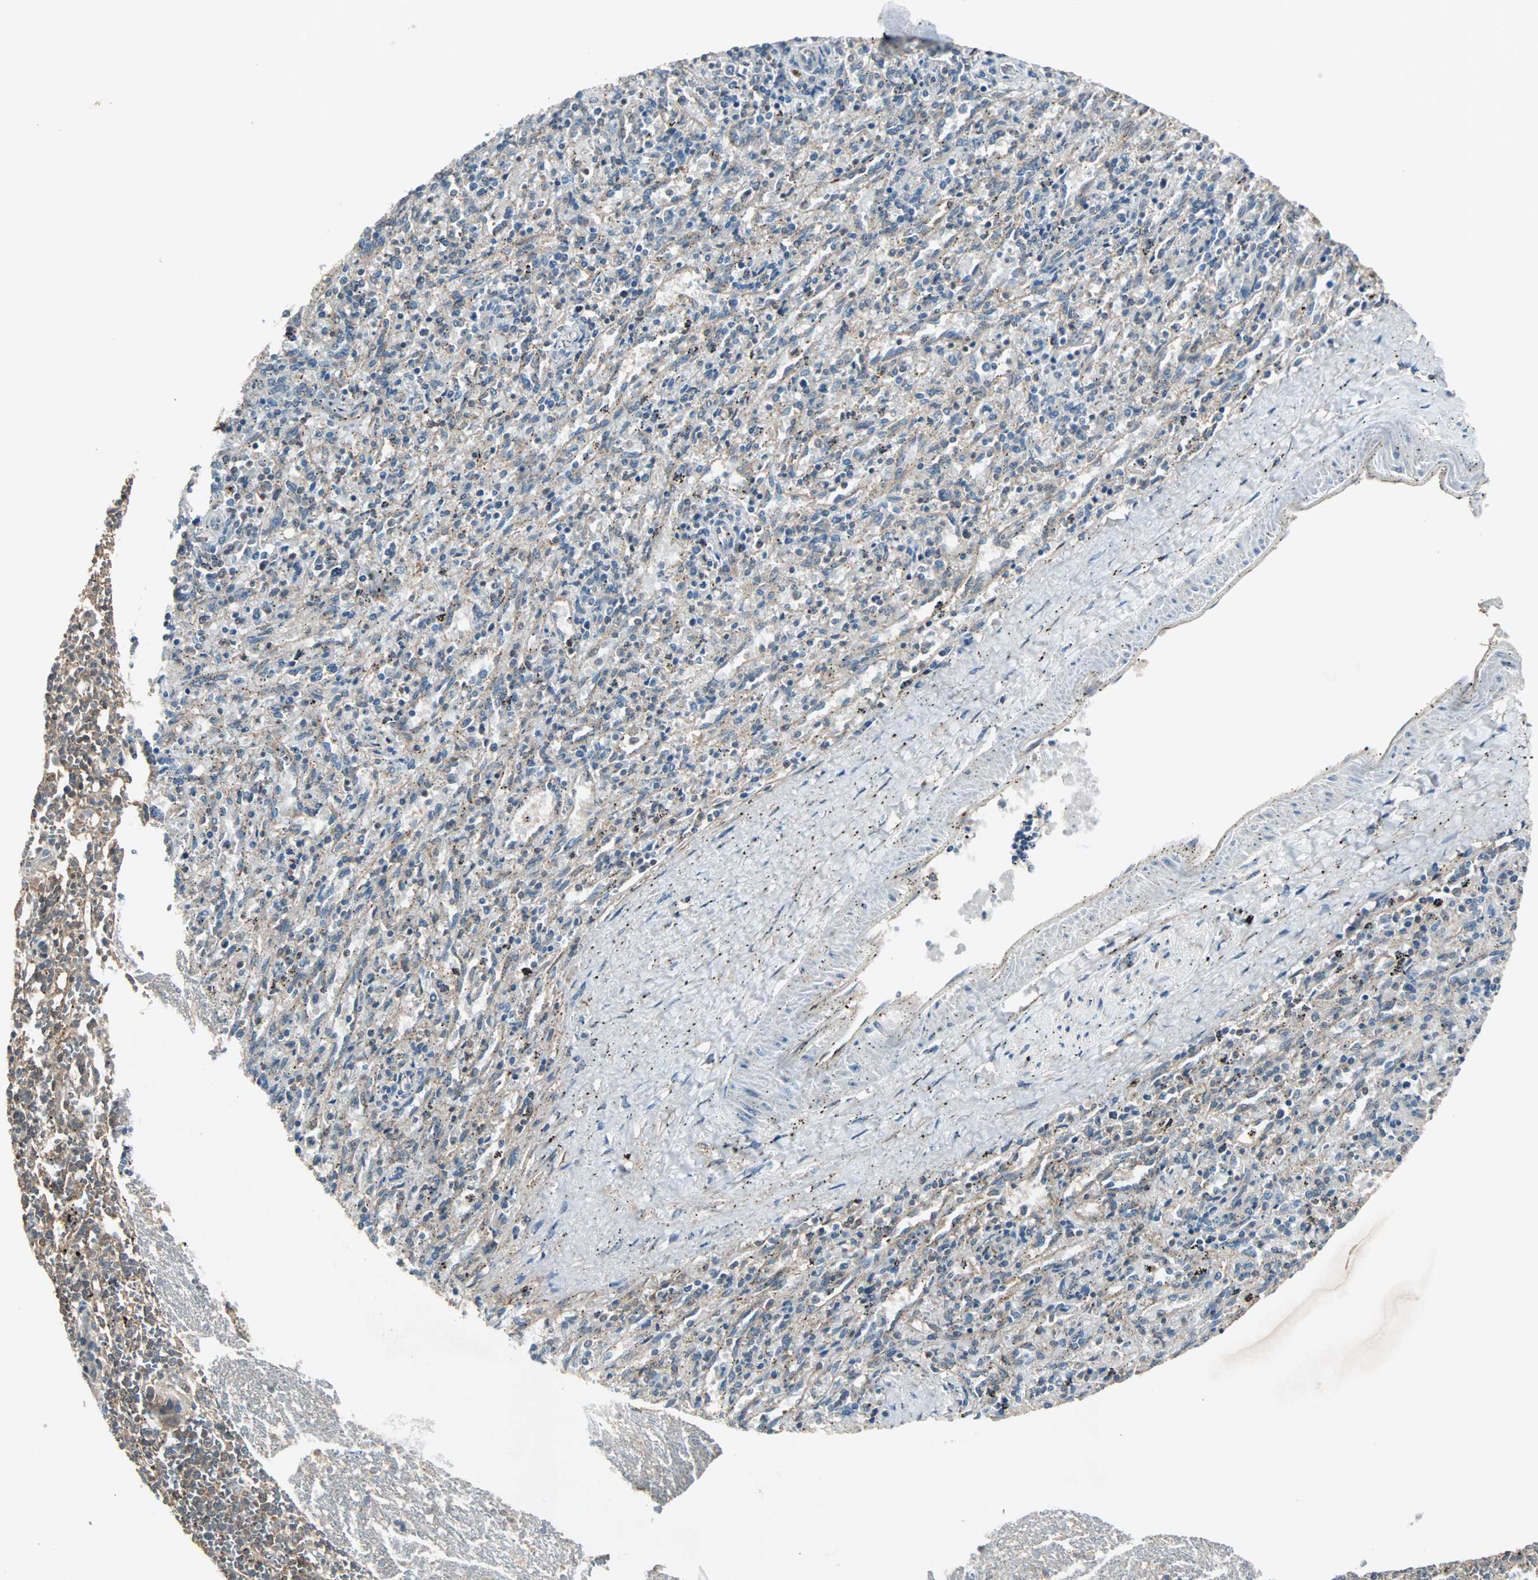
{"staining": {"intensity": "weak", "quantity": "25%-75%", "location": "cytoplasmic/membranous"}, "tissue": "spleen", "cell_type": "Cells in red pulp", "image_type": "normal", "snomed": [{"axis": "morphology", "description": "Normal tissue, NOS"}, {"axis": "topography", "description": "Spleen"}], "caption": "A brown stain shows weak cytoplasmic/membranous expression of a protein in cells in red pulp of normal human spleen. Immunohistochemistry (ihc) stains the protein in brown and the nuclei are stained blue.", "gene": "MAP3K21", "patient": {"sex": "female", "age": 10}}